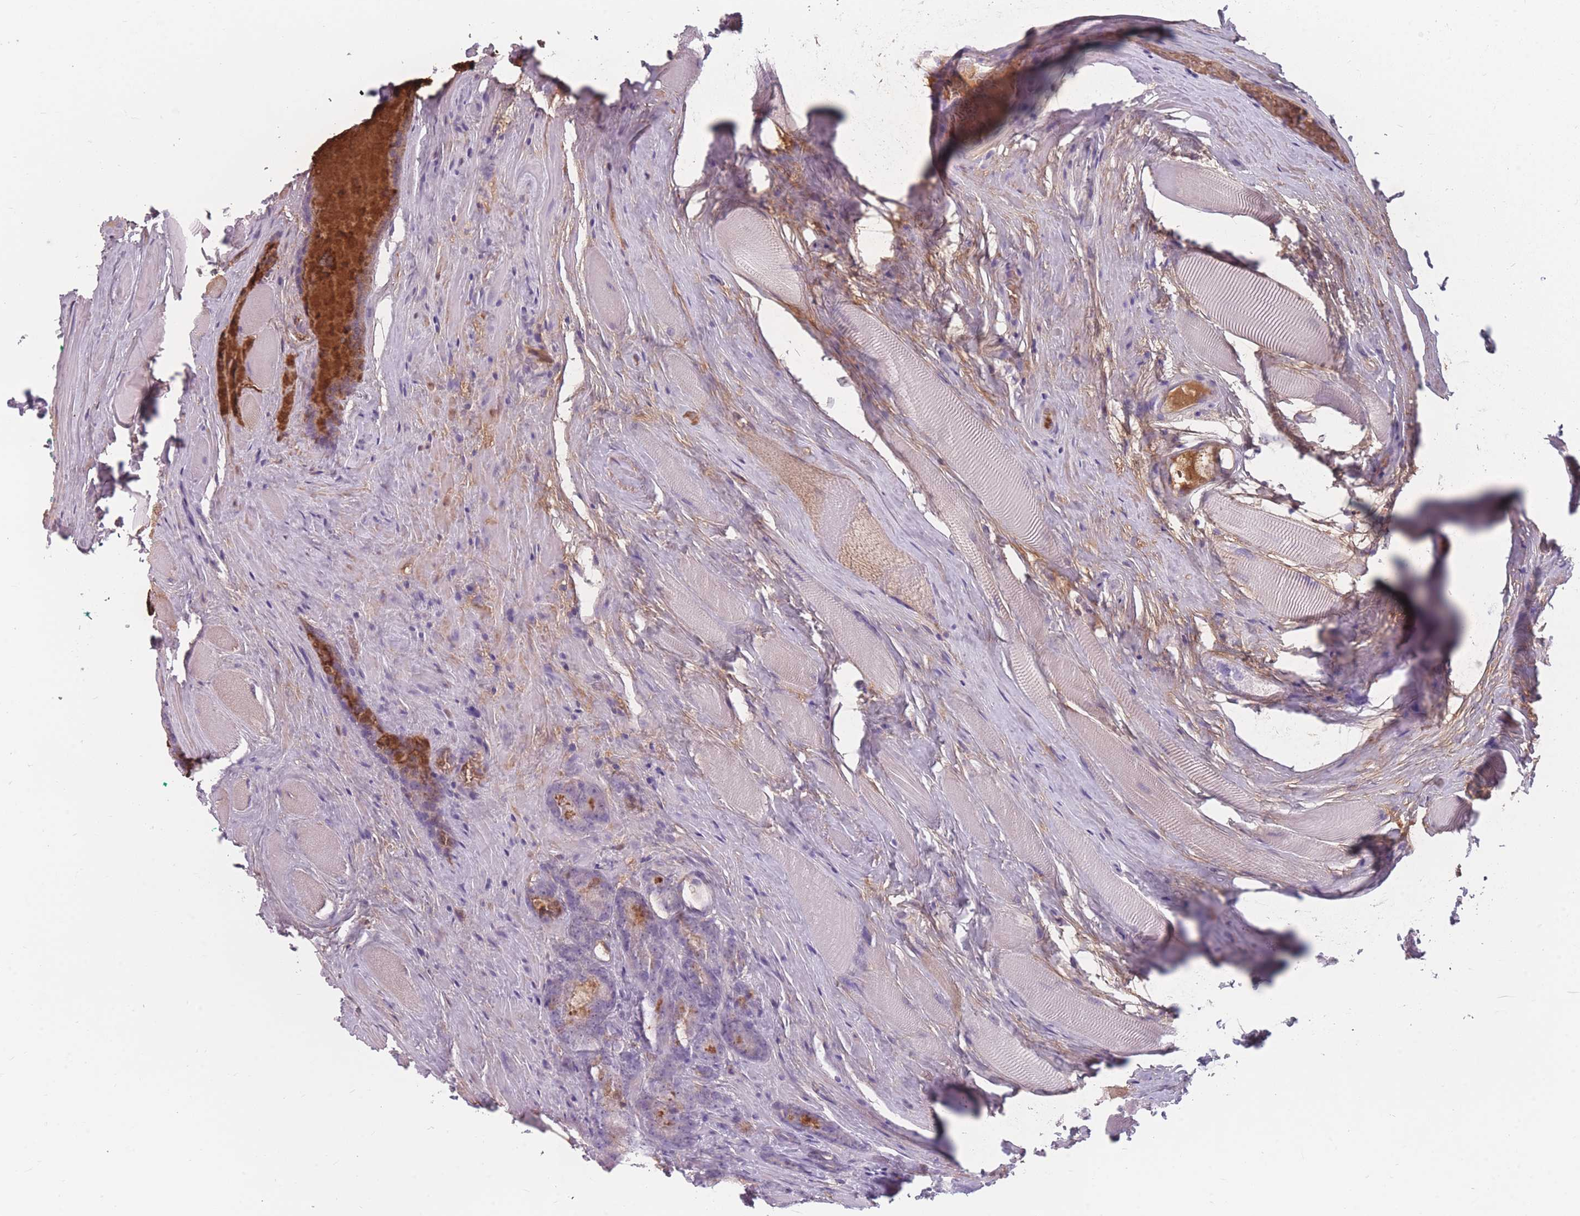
{"staining": {"intensity": "moderate", "quantity": "25%-75%", "location": "cytoplasmic/membranous"}, "tissue": "prostate cancer", "cell_type": "Tumor cells", "image_type": "cancer", "snomed": [{"axis": "morphology", "description": "Adenocarcinoma, Low grade"}, {"axis": "topography", "description": "Prostate"}], "caption": "Tumor cells display medium levels of moderate cytoplasmic/membranous expression in approximately 25%-75% of cells in adenocarcinoma (low-grade) (prostate). (IHC, brightfield microscopy, high magnification).", "gene": "CCNO", "patient": {"sex": "male", "age": 68}}